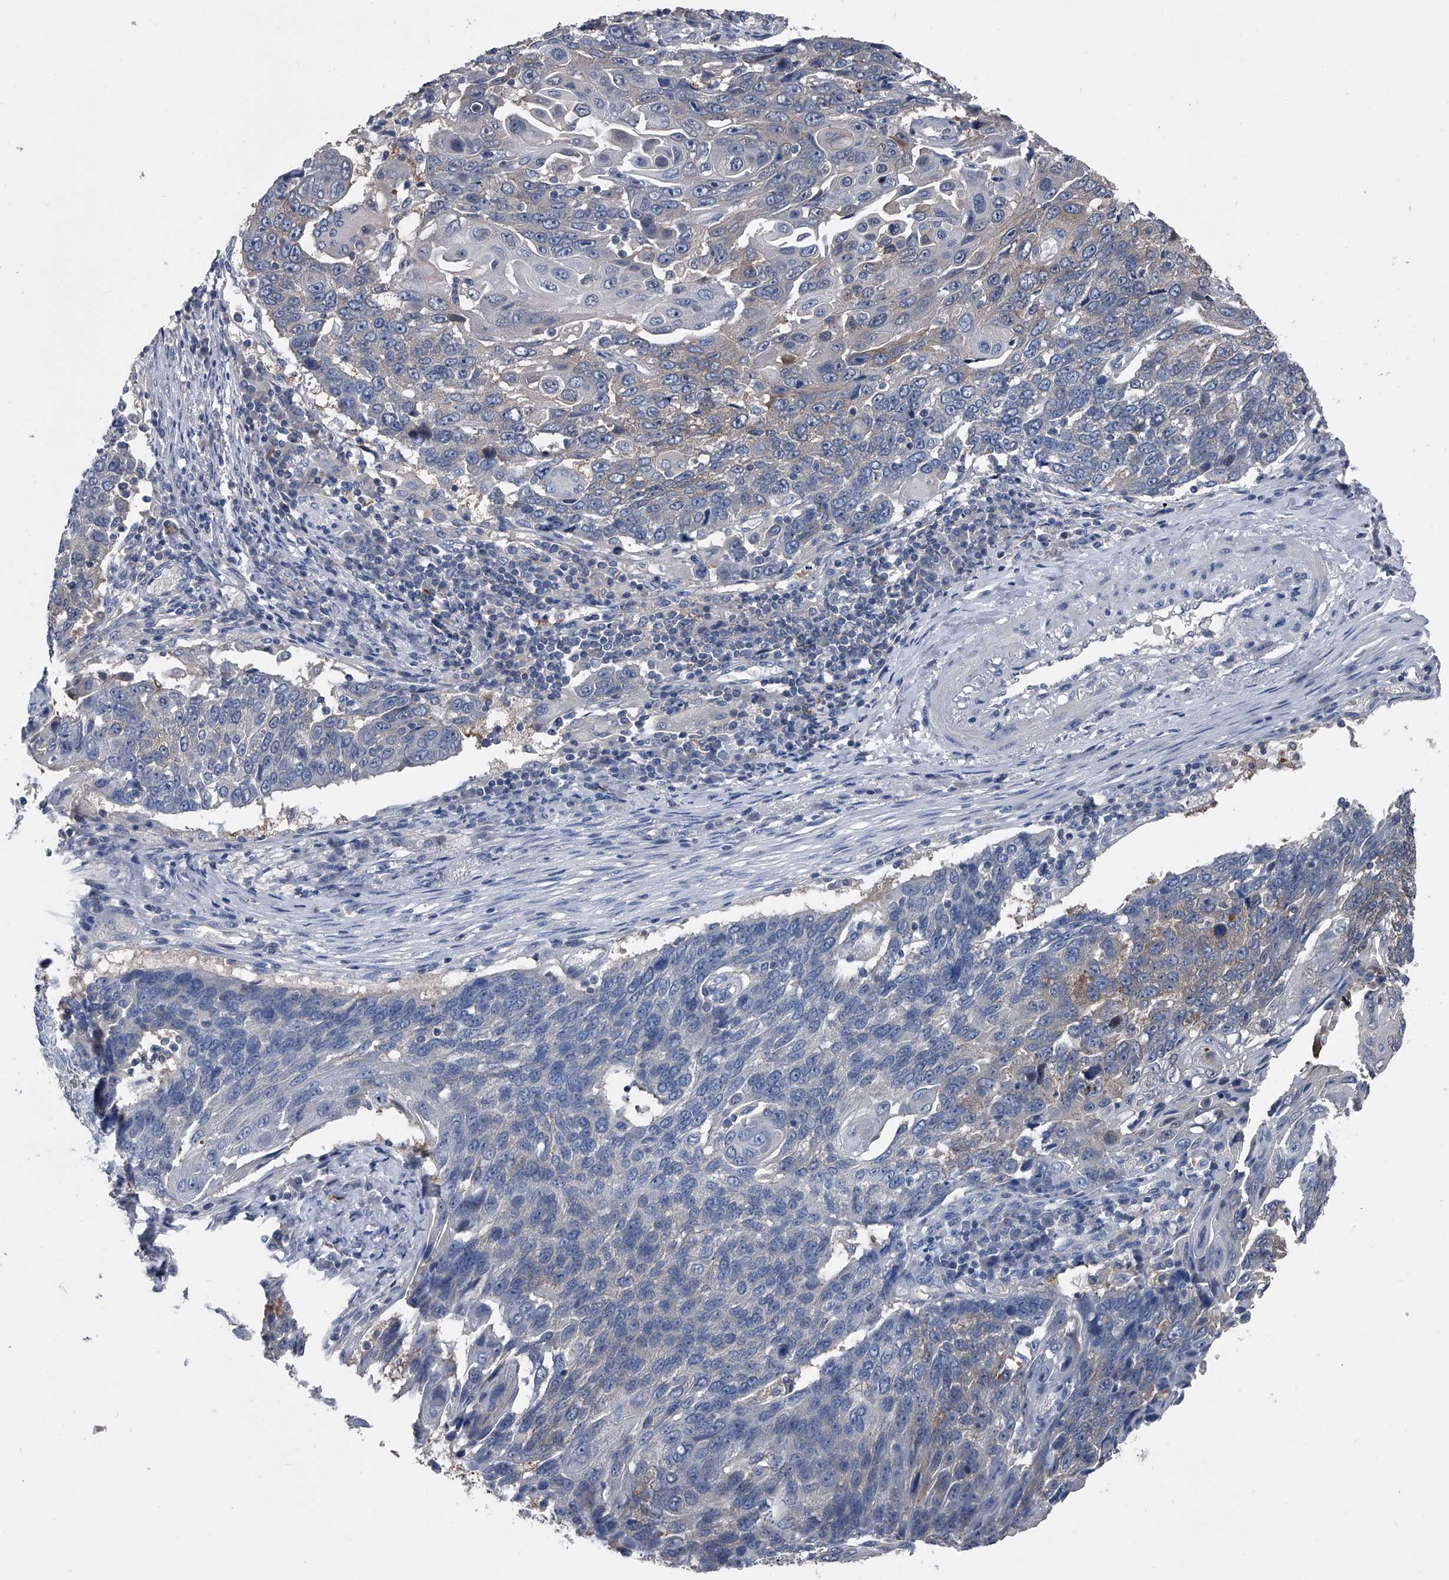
{"staining": {"intensity": "negative", "quantity": "none", "location": "none"}, "tissue": "lung cancer", "cell_type": "Tumor cells", "image_type": "cancer", "snomed": [{"axis": "morphology", "description": "Squamous cell carcinoma, NOS"}, {"axis": "topography", "description": "Lung"}], "caption": "A high-resolution image shows immunohistochemistry (IHC) staining of lung squamous cell carcinoma, which demonstrates no significant expression in tumor cells. (DAB immunohistochemistry (IHC), high magnification).", "gene": "KIF13A", "patient": {"sex": "male", "age": 66}}